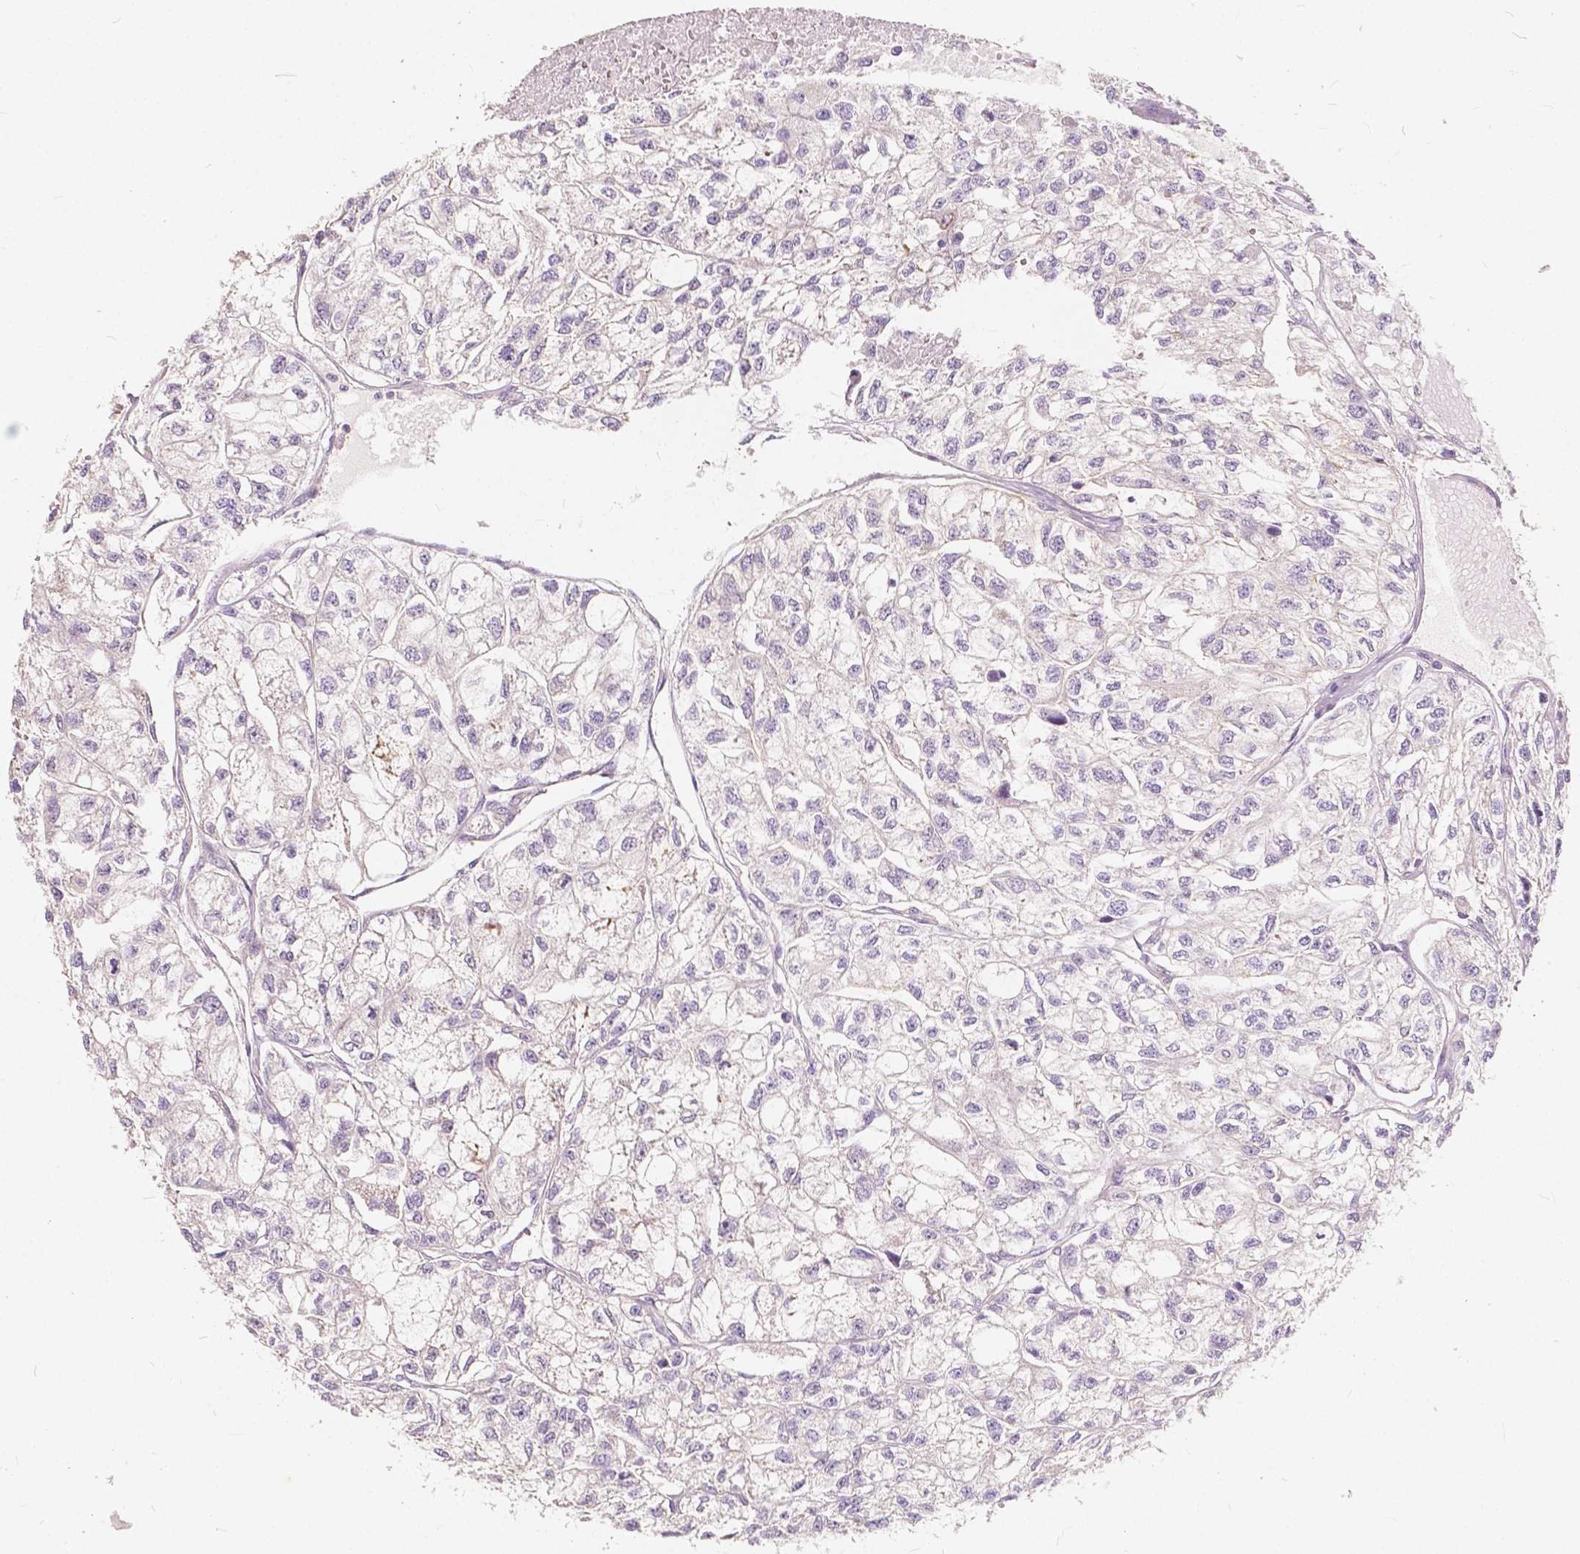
{"staining": {"intensity": "negative", "quantity": "none", "location": "none"}, "tissue": "renal cancer", "cell_type": "Tumor cells", "image_type": "cancer", "snomed": [{"axis": "morphology", "description": "Adenocarcinoma, NOS"}, {"axis": "topography", "description": "Kidney"}], "caption": "This is a photomicrograph of immunohistochemistry (IHC) staining of renal cancer (adenocarcinoma), which shows no positivity in tumor cells.", "gene": "SLC7A8", "patient": {"sex": "male", "age": 56}}